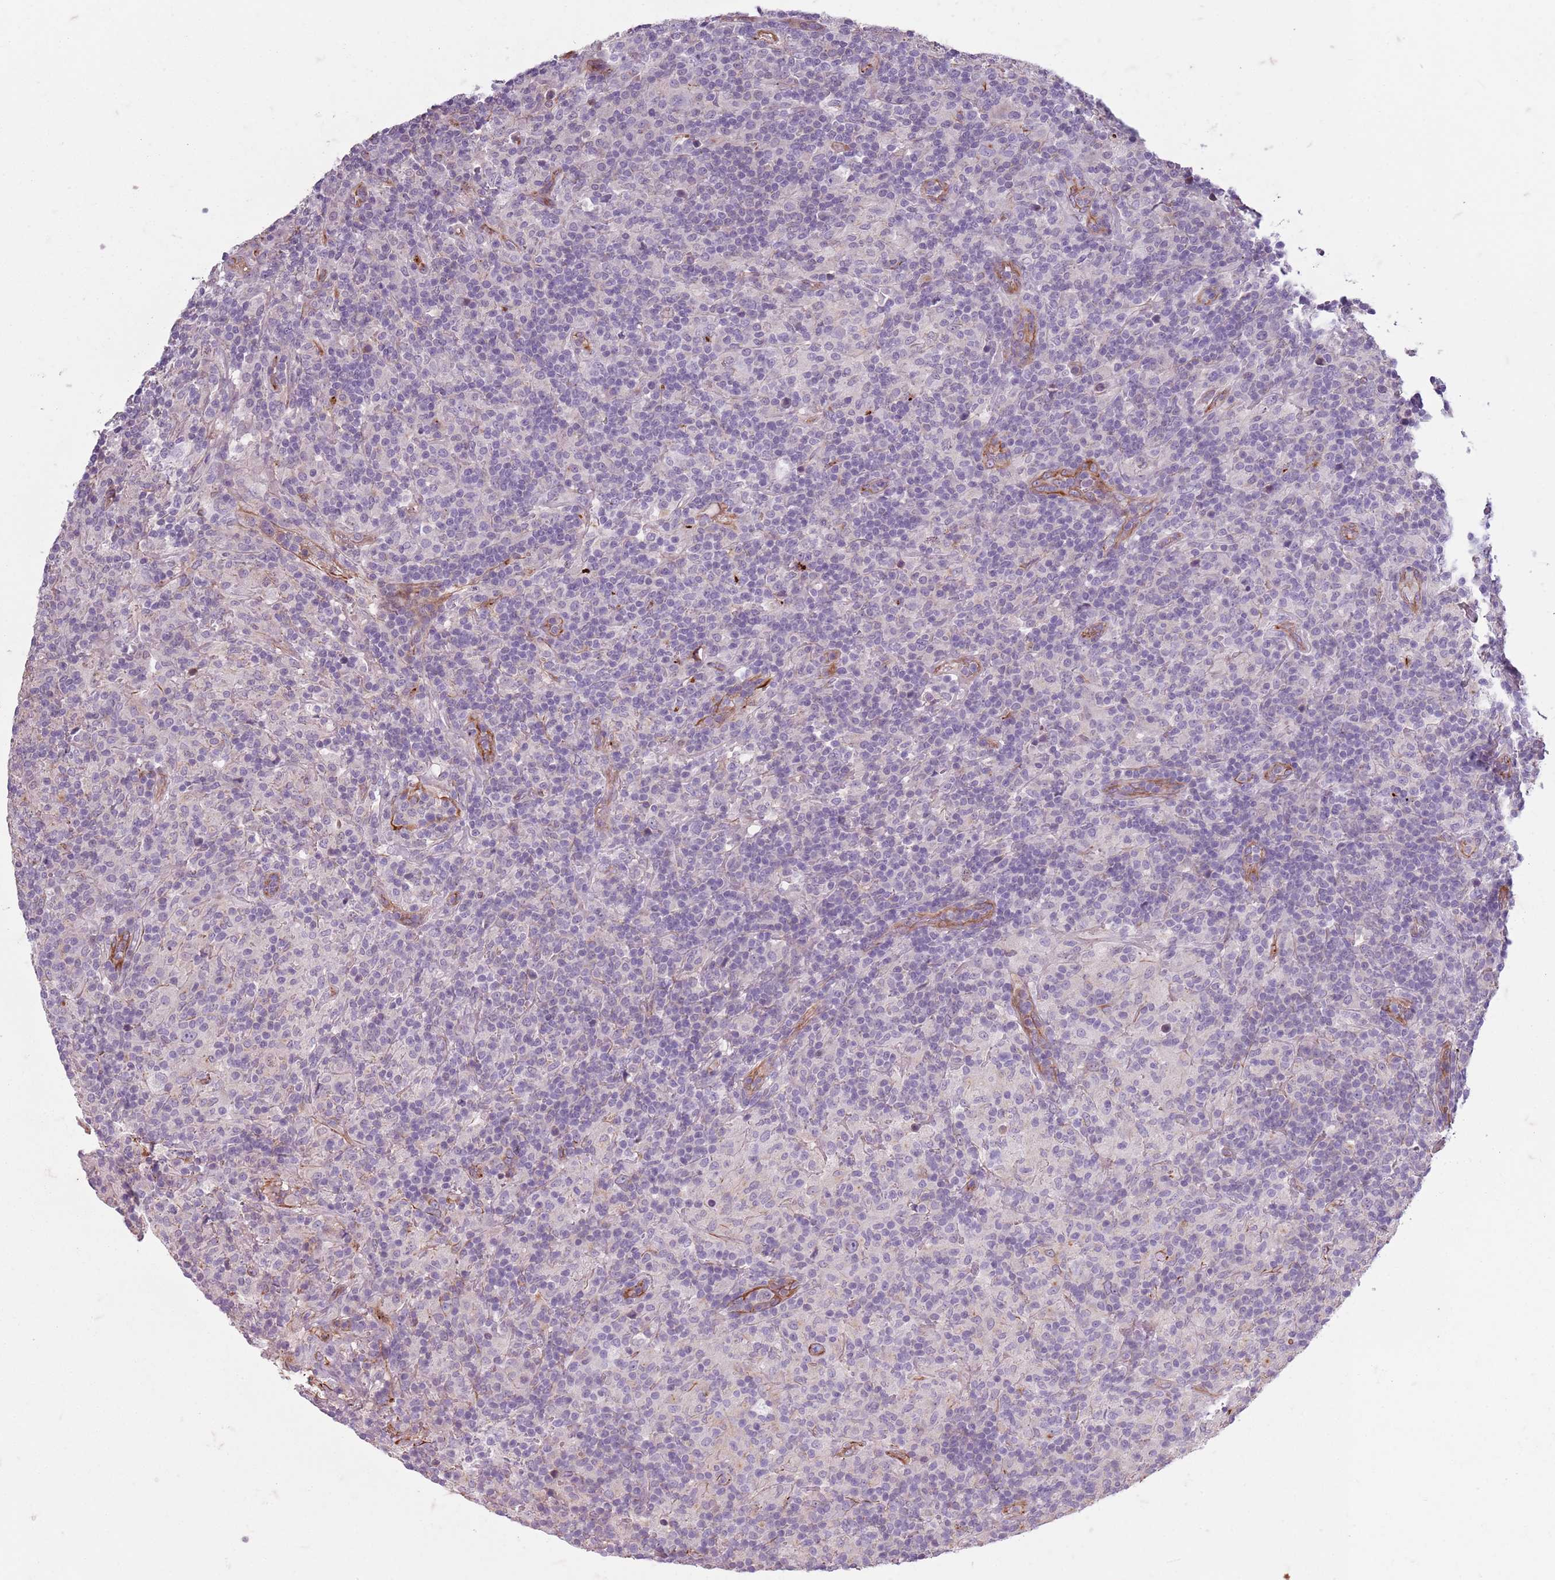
{"staining": {"intensity": "moderate", "quantity": "<25%", "location": "cytoplasmic/membranous"}, "tissue": "lymphoma", "cell_type": "Tumor cells", "image_type": "cancer", "snomed": [{"axis": "morphology", "description": "Hodgkin's disease, NOS"}, {"axis": "topography", "description": "Lymph node"}], "caption": "Hodgkin's disease stained with DAB (3,3'-diaminobenzidine) IHC shows low levels of moderate cytoplasmic/membranous positivity in approximately <25% of tumor cells.", "gene": "TAS2R38", "patient": {"sex": "male", "age": 70}}